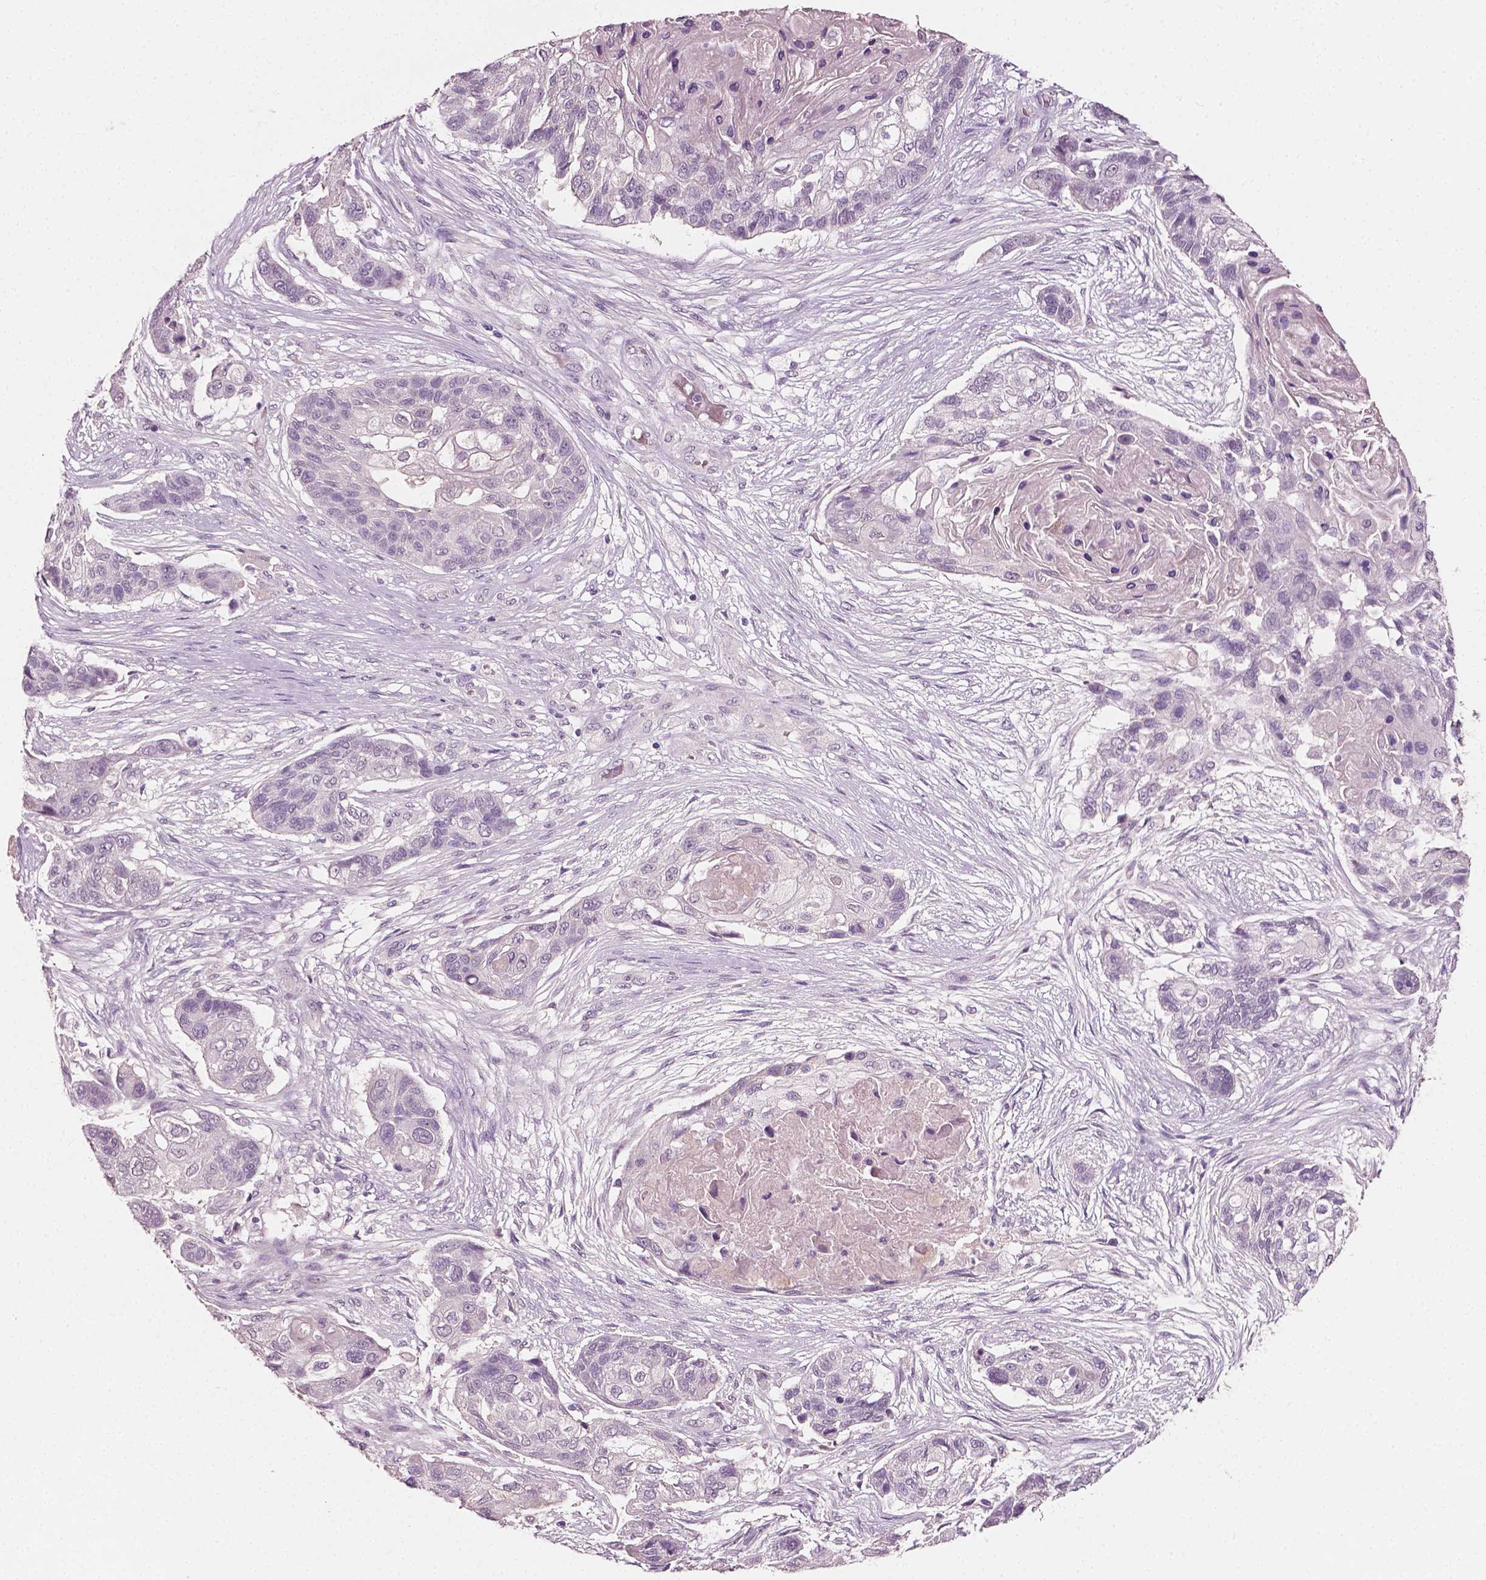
{"staining": {"intensity": "negative", "quantity": "none", "location": "none"}, "tissue": "lung cancer", "cell_type": "Tumor cells", "image_type": "cancer", "snomed": [{"axis": "morphology", "description": "Squamous cell carcinoma, NOS"}, {"axis": "topography", "description": "Lung"}], "caption": "Immunohistochemical staining of lung cancer (squamous cell carcinoma) reveals no significant staining in tumor cells.", "gene": "PLA2R1", "patient": {"sex": "male", "age": 69}}